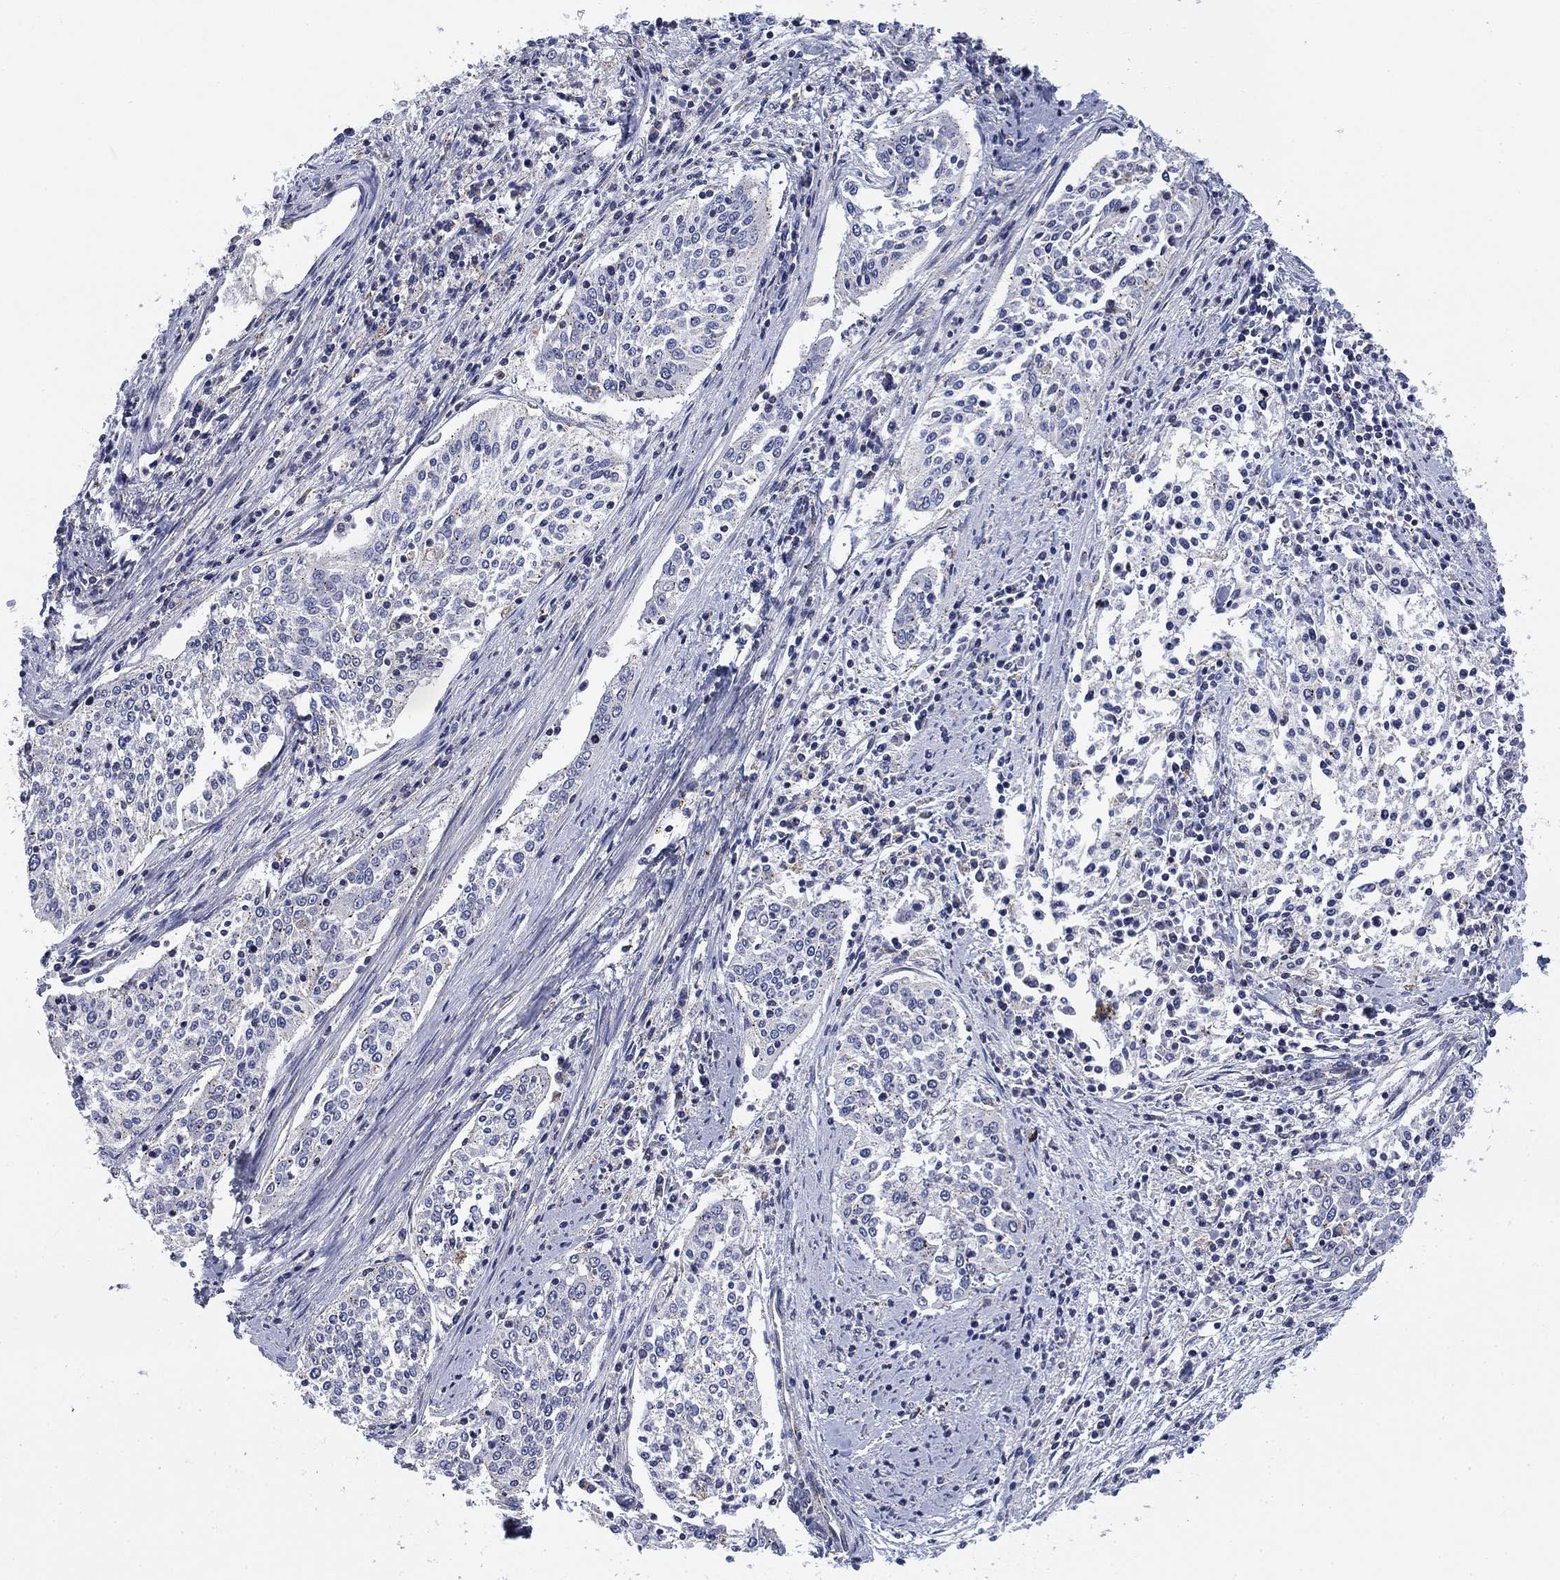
{"staining": {"intensity": "negative", "quantity": "none", "location": "none"}, "tissue": "cervical cancer", "cell_type": "Tumor cells", "image_type": "cancer", "snomed": [{"axis": "morphology", "description": "Squamous cell carcinoma, NOS"}, {"axis": "topography", "description": "Cervix"}], "caption": "The image displays no staining of tumor cells in cervical squamous cell carcinoma.", "gene": "NACAD", "patient": {"sex": "female", "age": 41}}